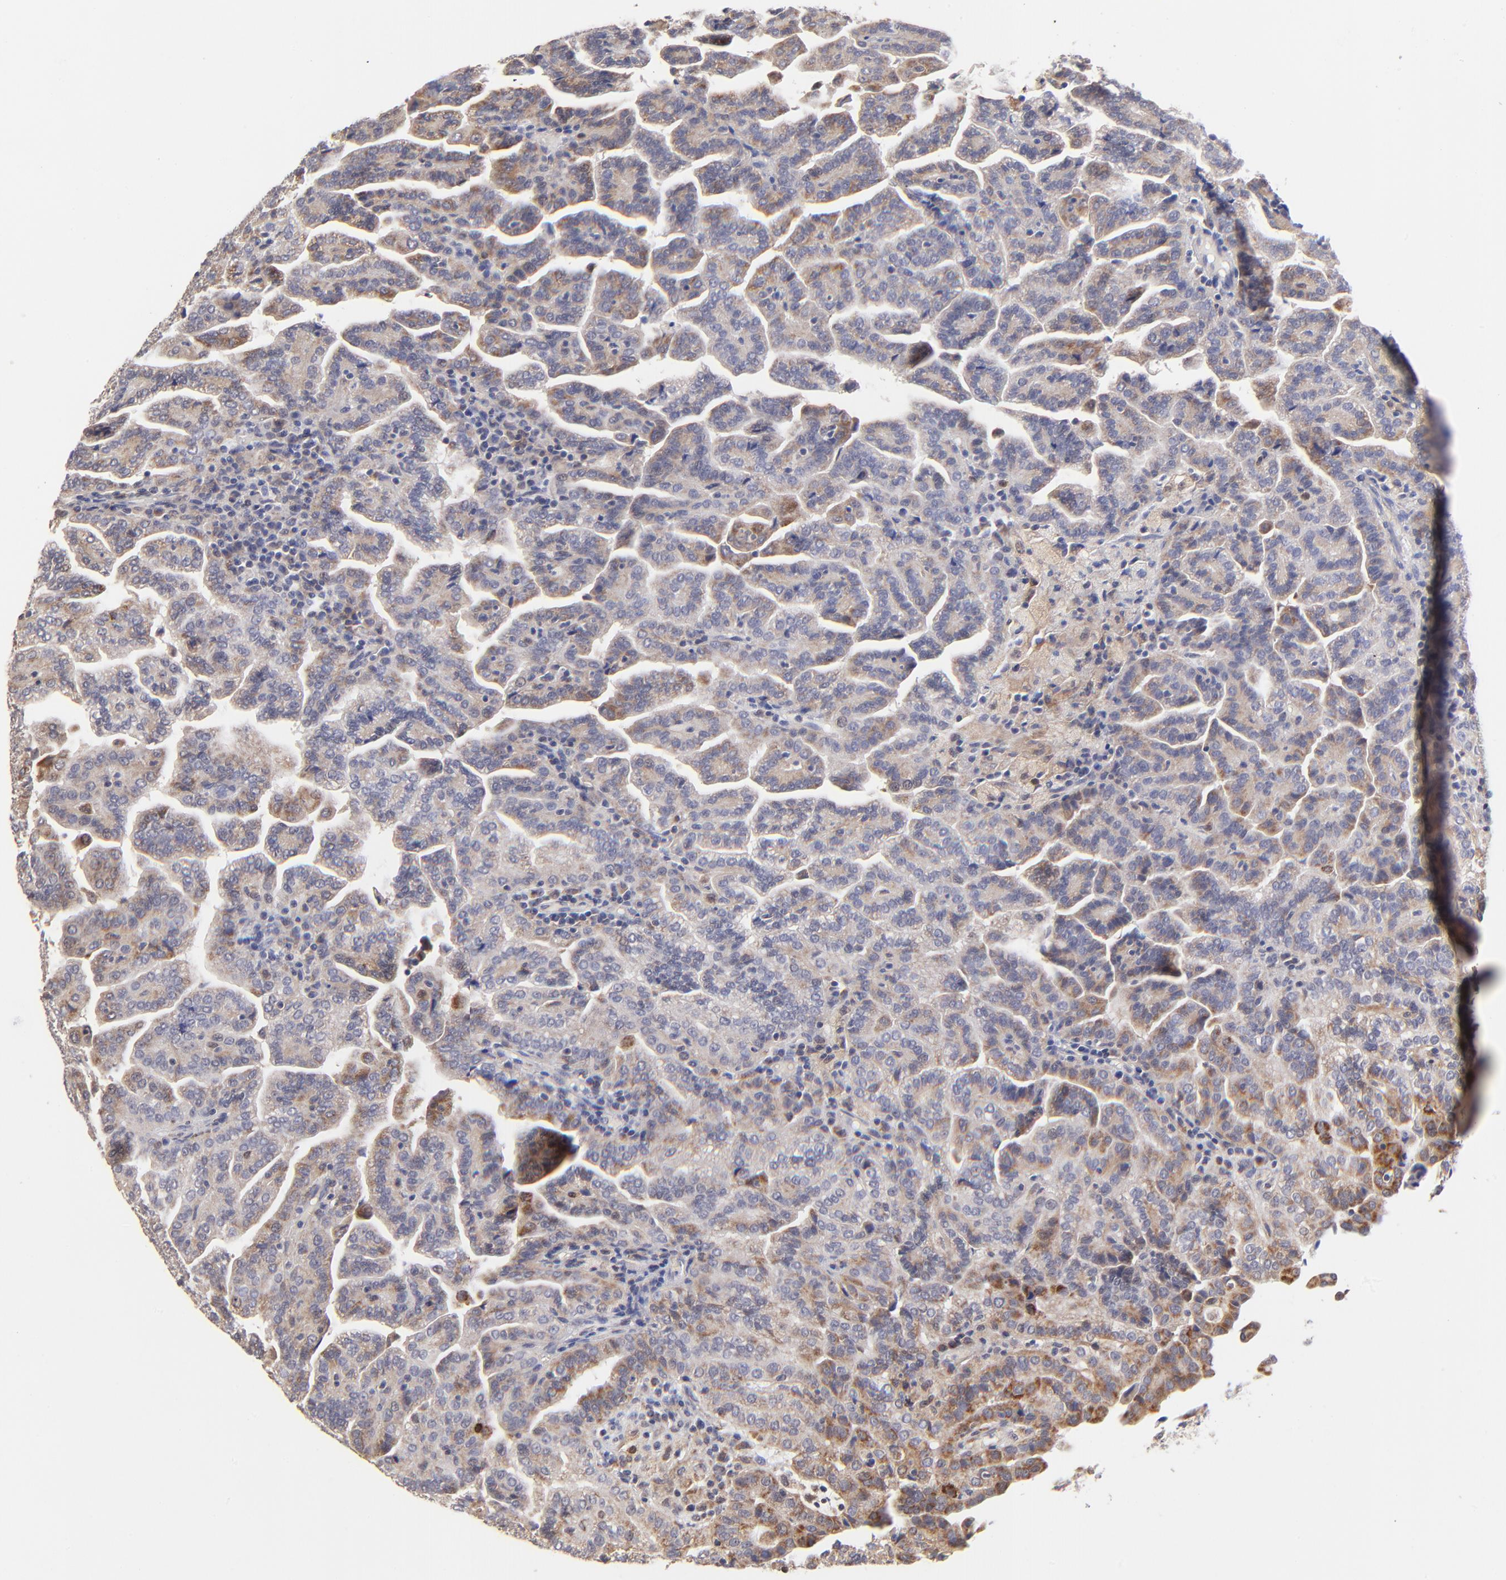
{"staining": {"intensity": "moderate", "quantity": ">75%", "location": "cytoplasmic/membranous"}, "tissue": "renal cancer", "cell_type": "Tumor cells", "image_type": "cancer", "snomed": [{"axis": "morphology", "description": "Adenocarcinoma, NOS"}, {"axis": "topography", "description": "Kidney"}], "caption": "Approximately >75% of tumor cells in human renal cancer show moderate cytoplasmic/membranous protein positivity as visualized by brown immunohistochemical staining.", "gene": "FBXL12", "patient": {"sex": "male", "age": 61}}